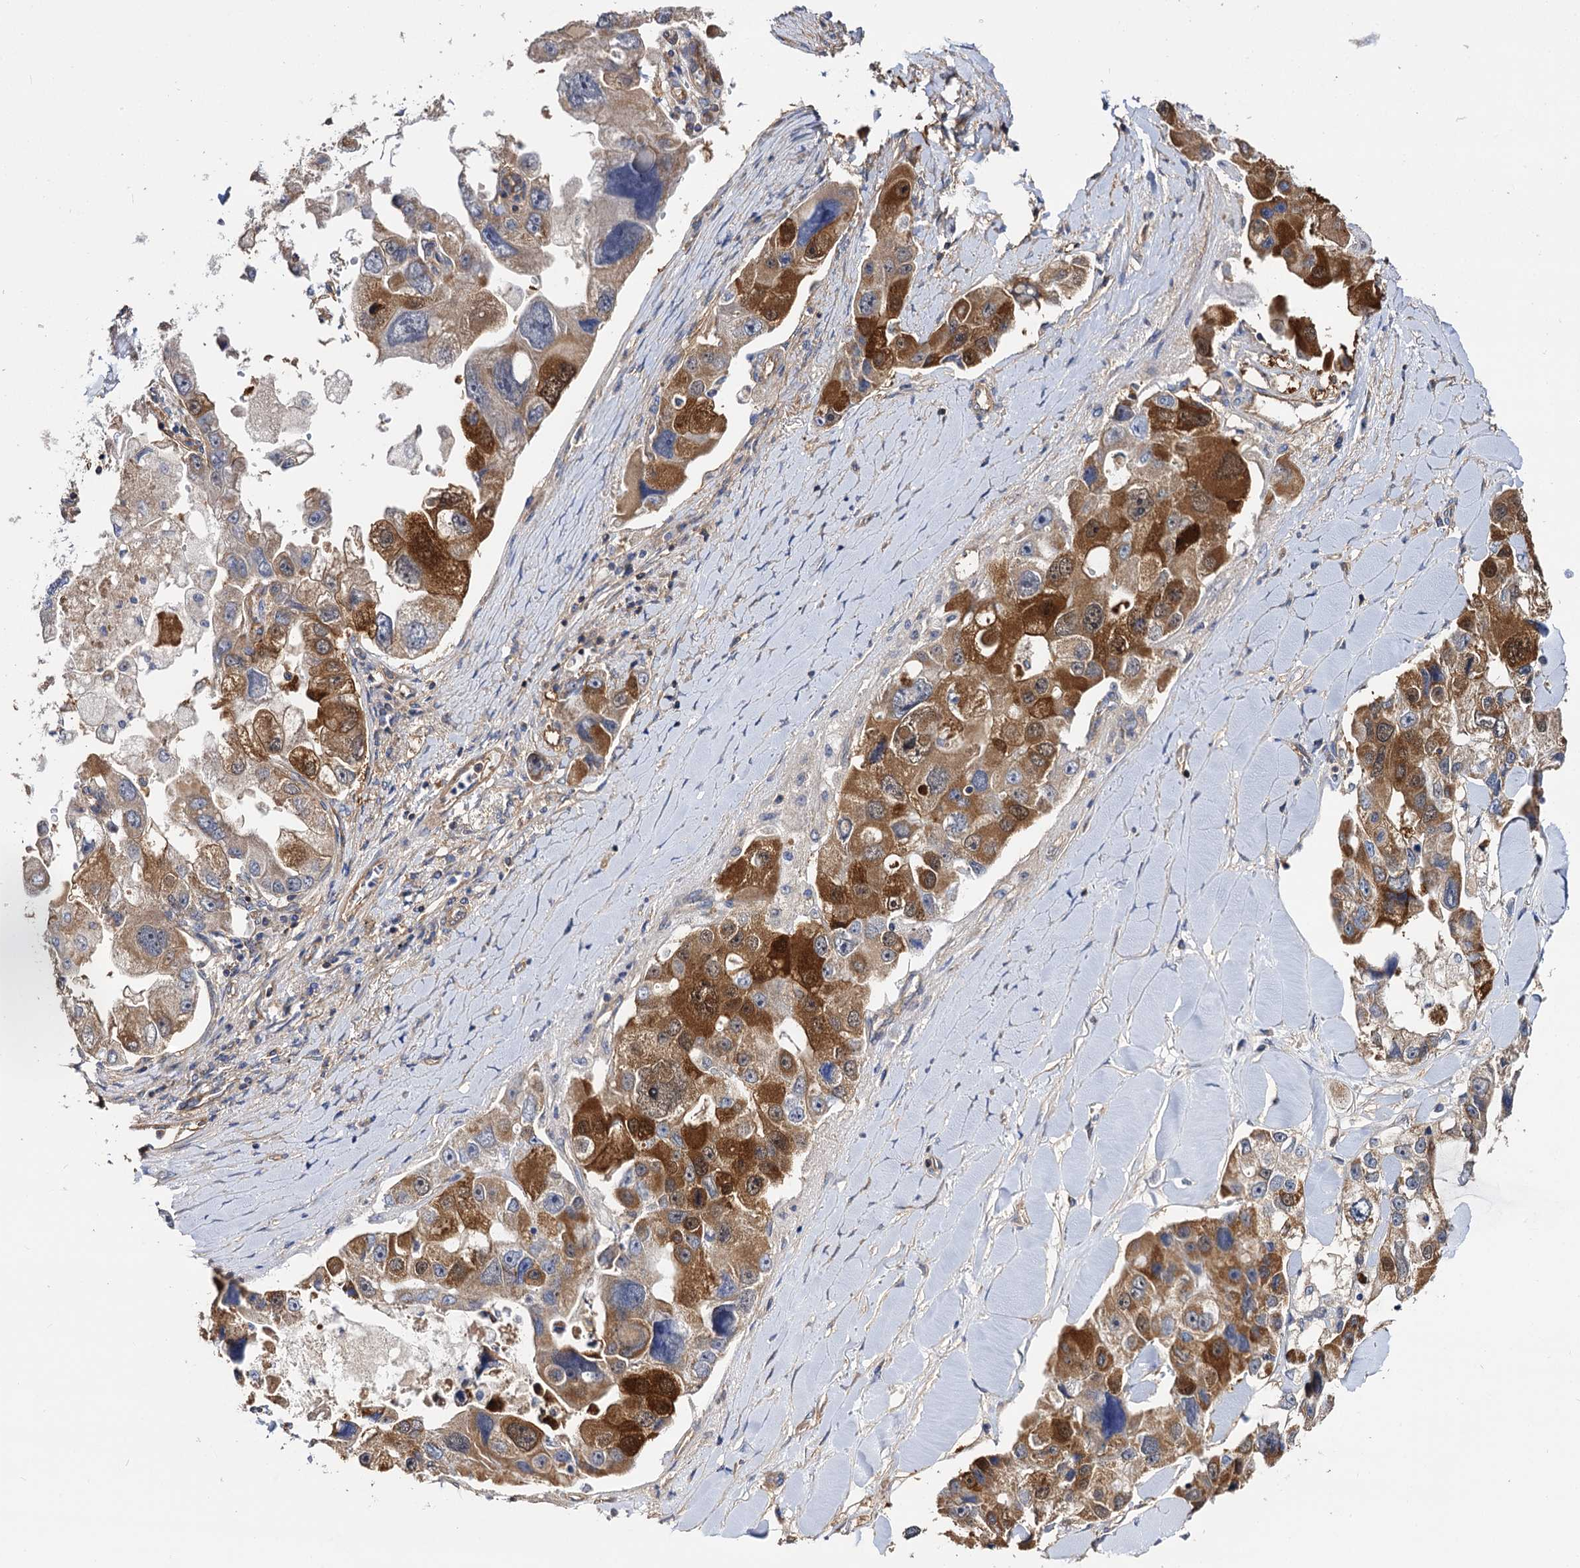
{"staining": {"intensity": "strong", "quantity": "25%-75%", "location": "cytoplasmic/membranous"}, "tissue": "lung cancer", "cell_type": "Tumor cells", "image_type": "cancer", "snomed": [{"axis": "morphology", "description": "Adenocarcinoma, NOS"}, {"axis": "topography", "description": "Lung"}], "caption": "A brown stain shows strong cytoplasmic/membranous staining of a protein in human lung adenocarcinoma tumor cells.", "gene": "IDI1", "patient": {"sex": "female", "age": 54}}